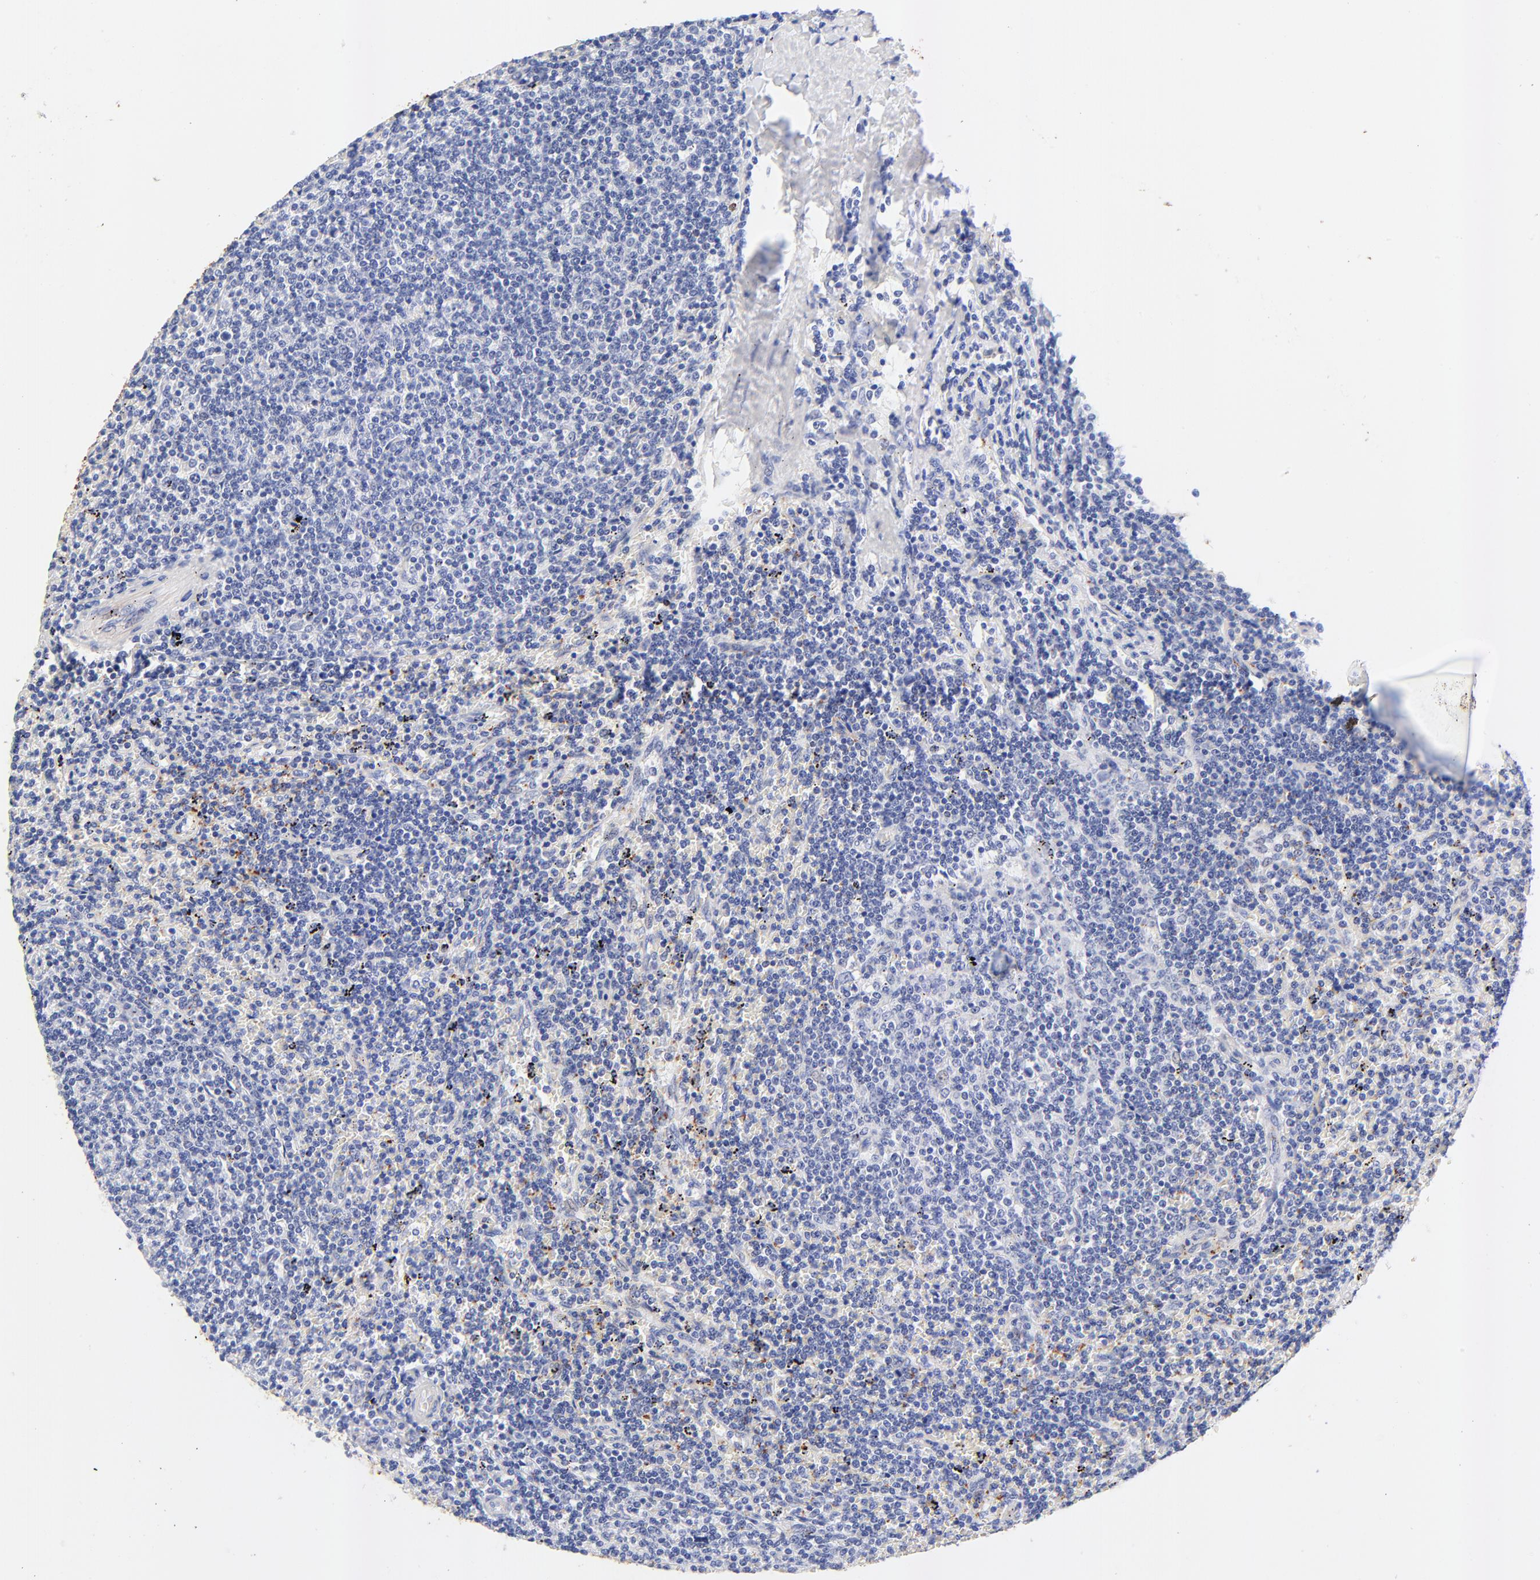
{"staining": {"intensity": "negative", "quantity": "none", "location": "none"}, "tissue": "lymphoma", "cell_type": "Tumor cells", "image_type": "cancer", "snomed": [{"axis": "morphology", "description": "Malignant lymphoma, non-Hodgkin's type, Low grade"}, {"axis": "topography", "description": "Spleen"}], "caption": "Human low-grade malignant lymphoma, non-Hodgkin's type stained for a protein using immunohistochemistry displays no positivity in tumor cells.", "gene": "FAM117B", "patient": {"sex": "female", "age": 50}}